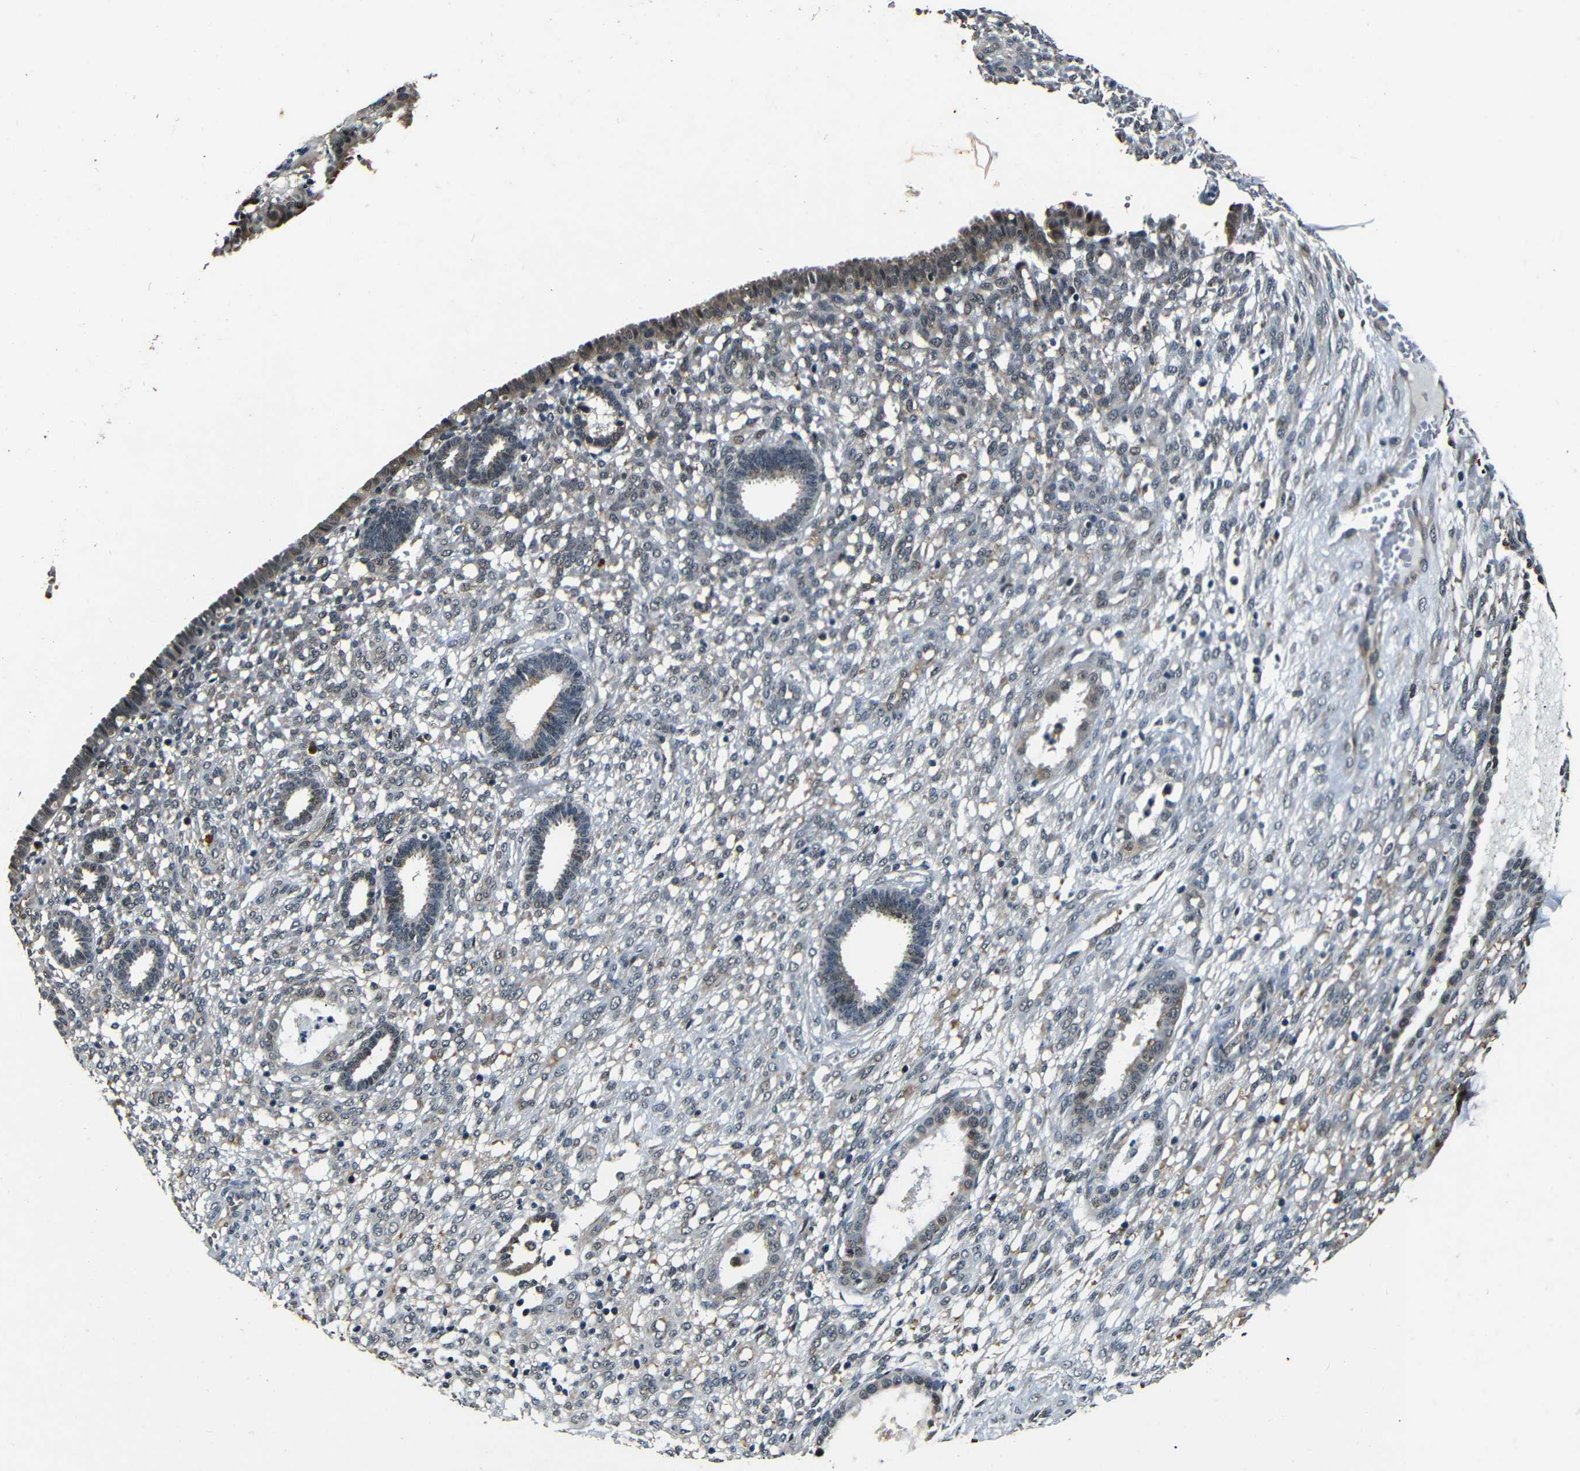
{"staining": {"intensity": "weak", "quantity": "<25%", "location": "nuclear"}, "tissue": "endometrium", "cell_type": "Cells in endometrial stroma", "image_type": "normal", "snomed": [{"axis": "morphology", "description": "Normal tissue, NOS"}, {"axis": "topography", "description": "Endometrium"}], "caption": "Endometrium stained for a protein using immunohistochemistry (IHC) shows no expression cells in endometrial stroma.", "gene": "FOXD4L1", "patient": {"sex": "female", "age": 61}}